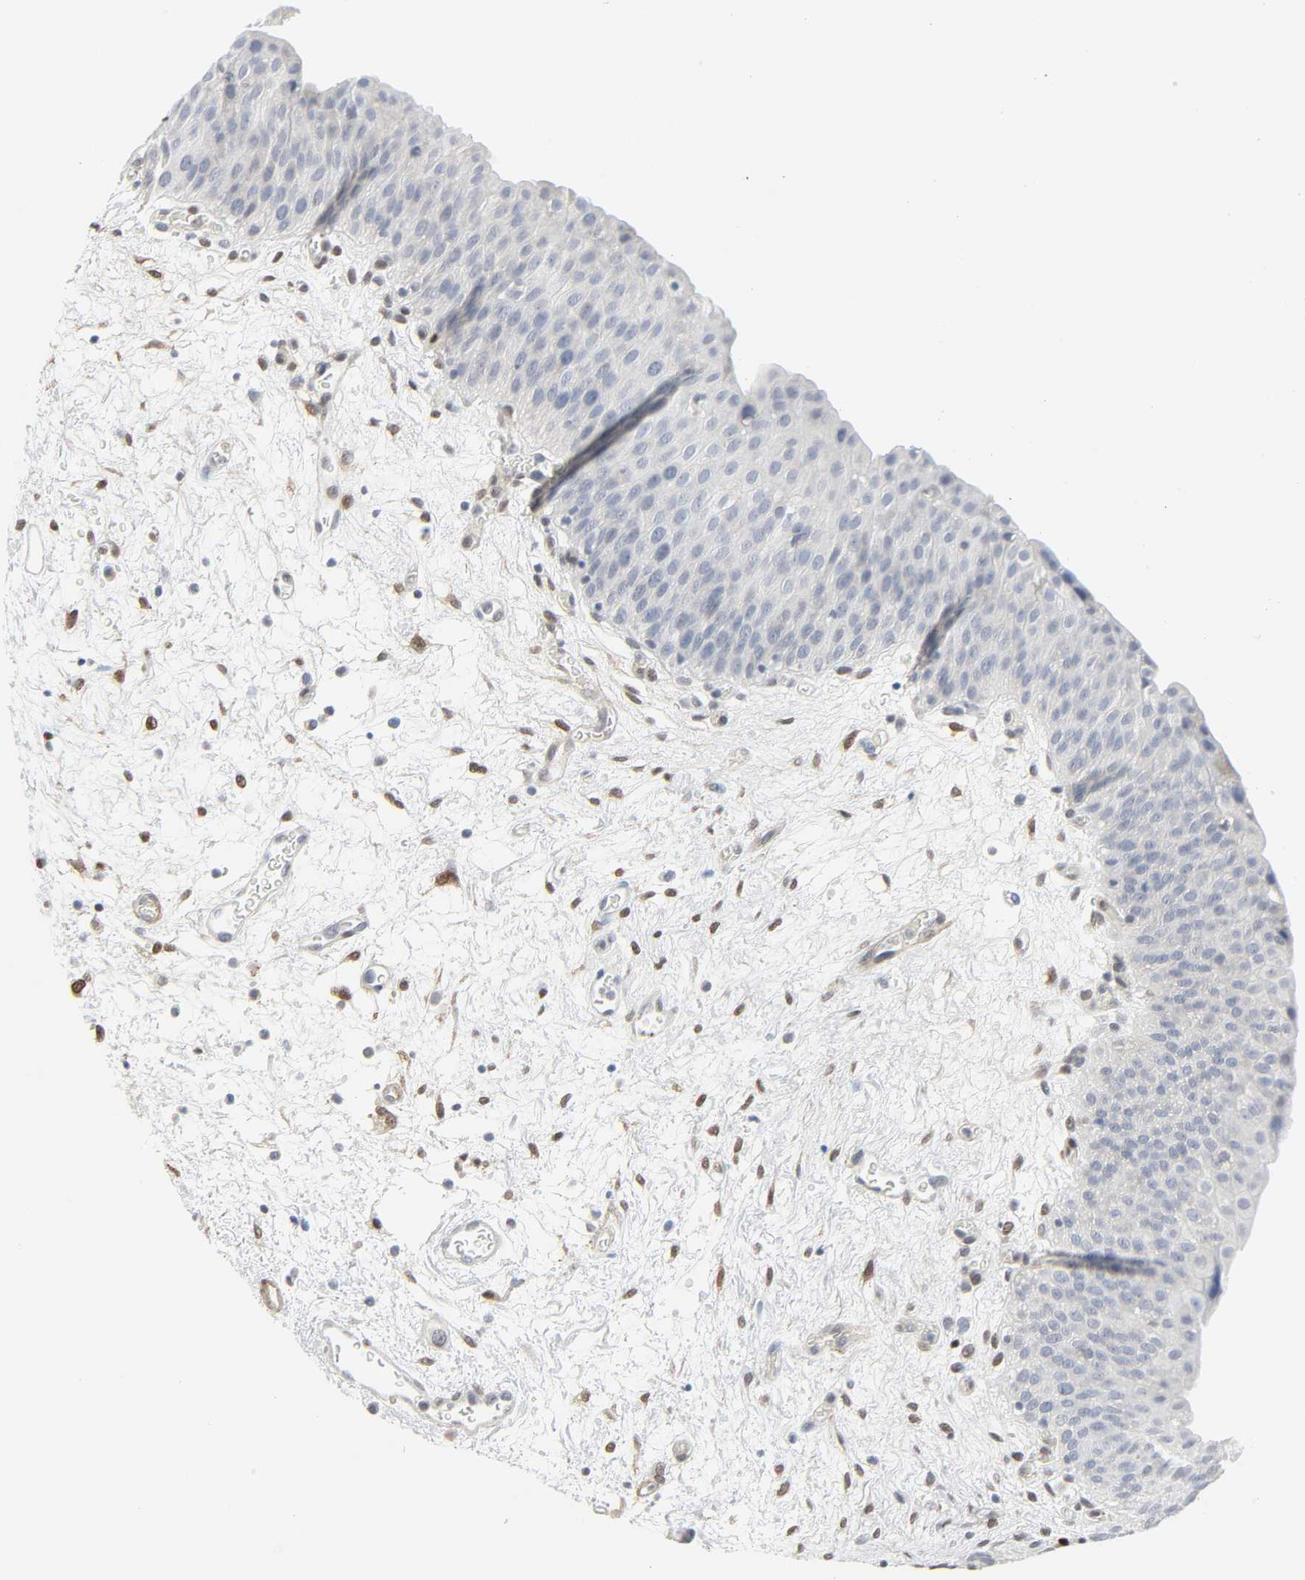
{"staining": {"intensity": "negative", "quantity": "none", "location": "none"}, "tissue": "urinary bladder", "cell_type": "Urothelial cells", "image_type": "normal", "snomed": [{"axis": "morphology", "description": "Normal tissue, NOS"}, {"axis": "morphology", "description": "Dysplasia, NOS"}, {"axis": "topography", "description": "Urinary bladder"}], "caption": "High power microscopy image of an immunohistochemistry histopathology image of benign urinary bladder, revealing no significant staining in urothelial cells.", "gene": "ZBTB16", "patient": {"sex": "male", "age": 35}}